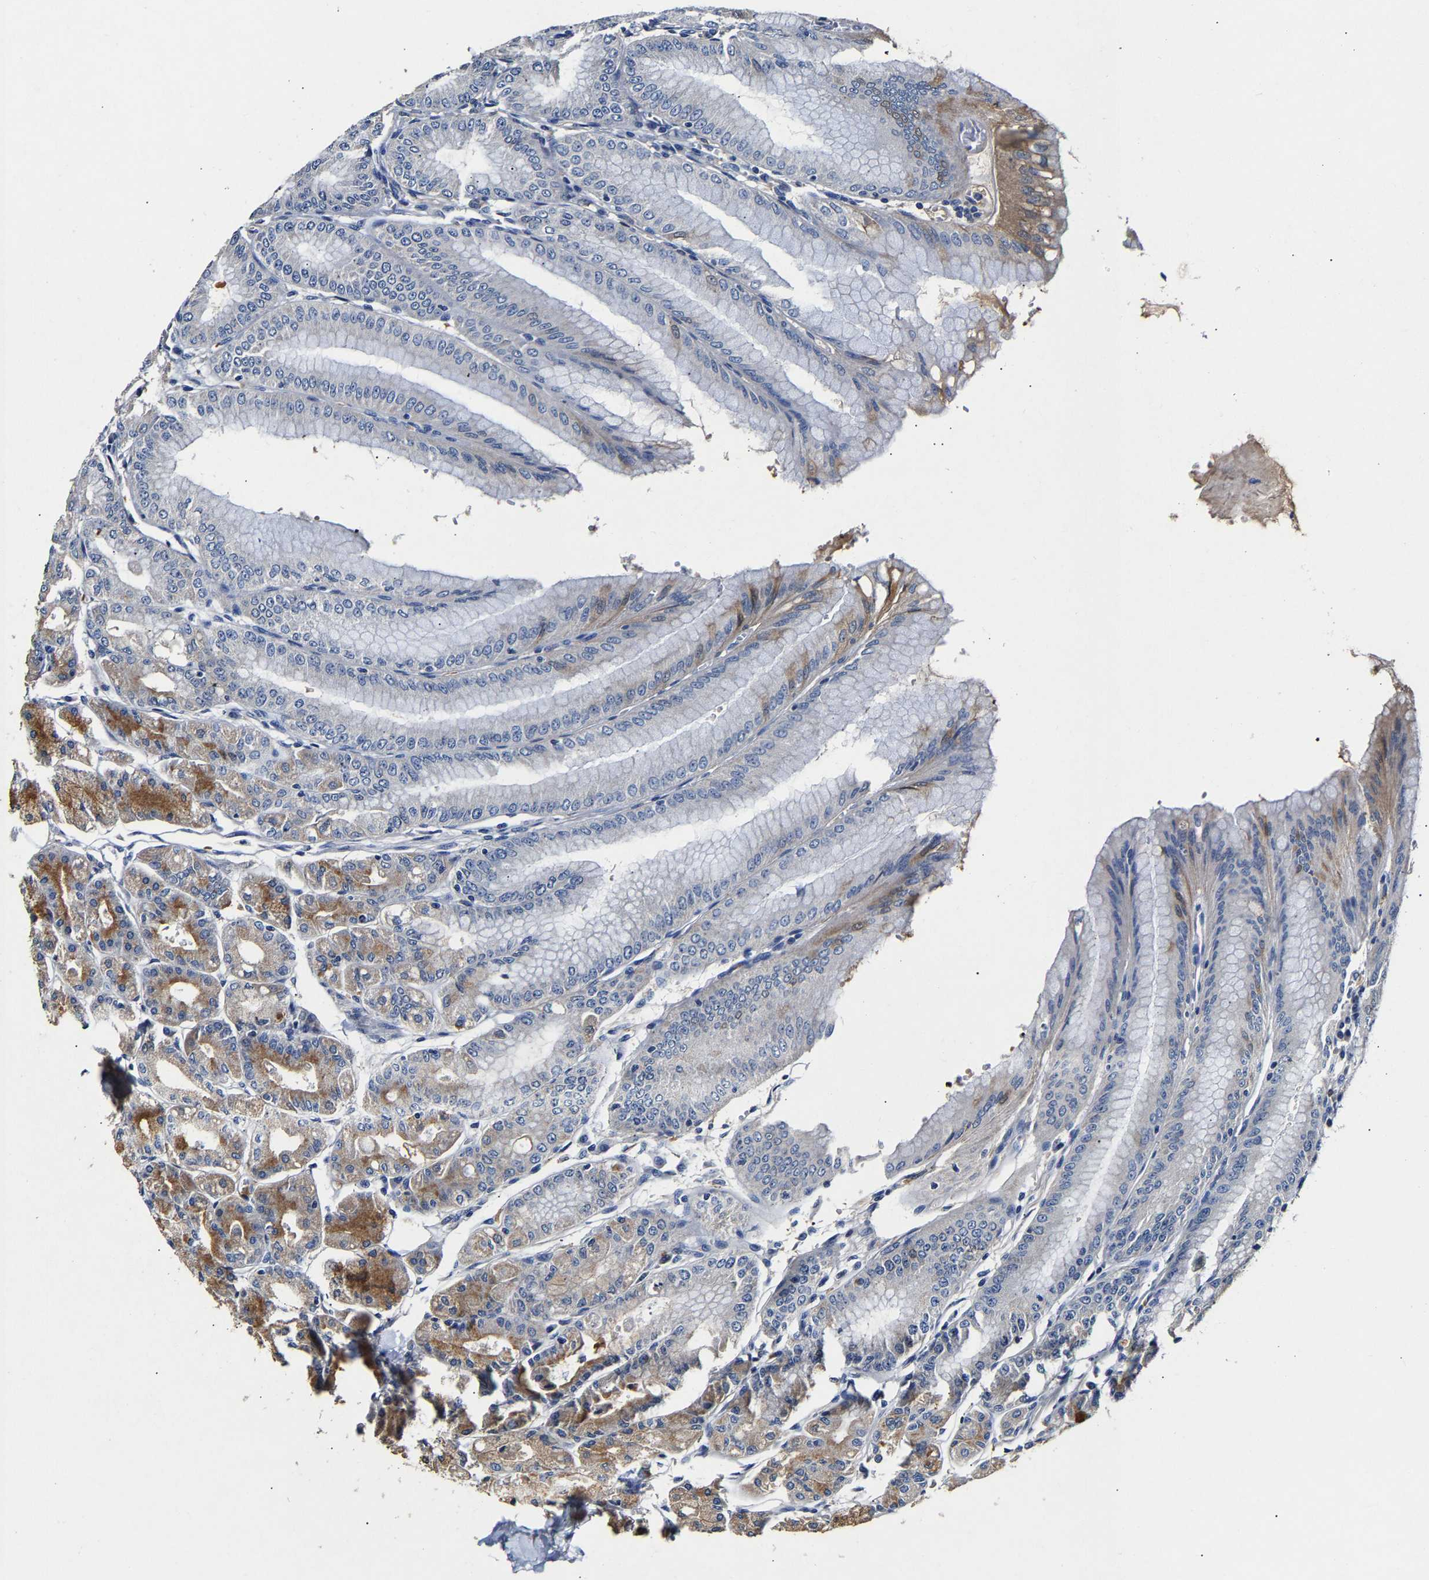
{"staining": {"intensity": "moderate", "quantity": "<25%", "location": "cytoplasmic/membranous"}, "tissue": "stomach", "cell_type": "Glandular cells", "image_type": "normal", "snomed": [{"axis": "morphology", "description": "Normal tissue, NOS"}, {"axis": "topography", "description": "Stomach, lower"}], "caption": "Moderate cytoplasmic/membranous expression is appreciated in approximately <25% of glandular cells in benign stomach.", "gene": "SLCO2B1", "patient": {"sex": "male", "age": 71}}